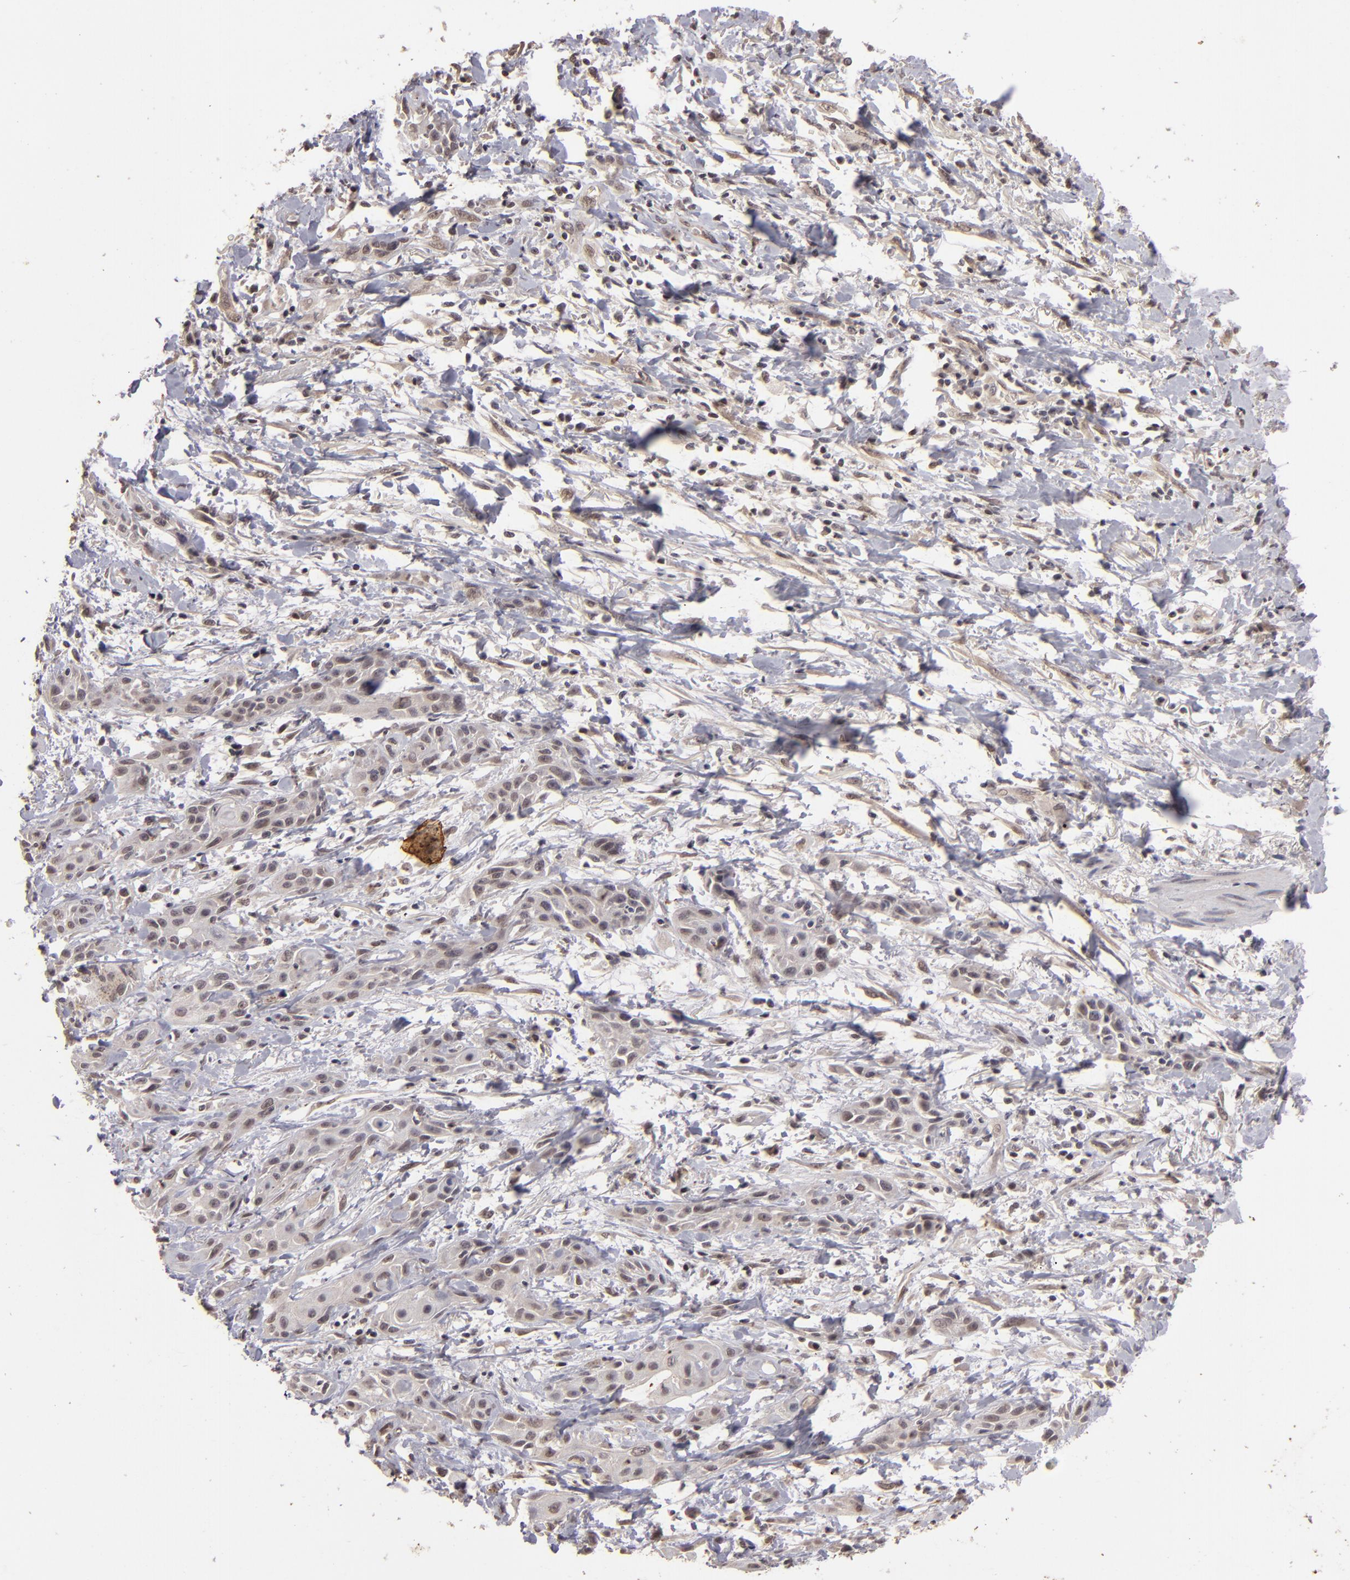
{"staining": {"intensity": "moderate", "quantity": "25%-75%", "location": "cytoplasmic/membranous"}, "tissue": "skin cancer", "cell_type": "Tumor cells", "image_type": "cancer", "snomed": [{"axis": "morphology", "description": "Squamous cell carcinoma, NOS"}, {"axis": "topography", "description": "Skin"}, {"axis": "topography", "description": "Anal"}], "caption": "Skin cancer was stained to show a protein in brown. There is medium levels of moderate cytoplasmic/membranous positivity in approximately 25%-75% of tumor cells.", "gene": "DFFA", "patient": {"sex": "male", "age": 64}}